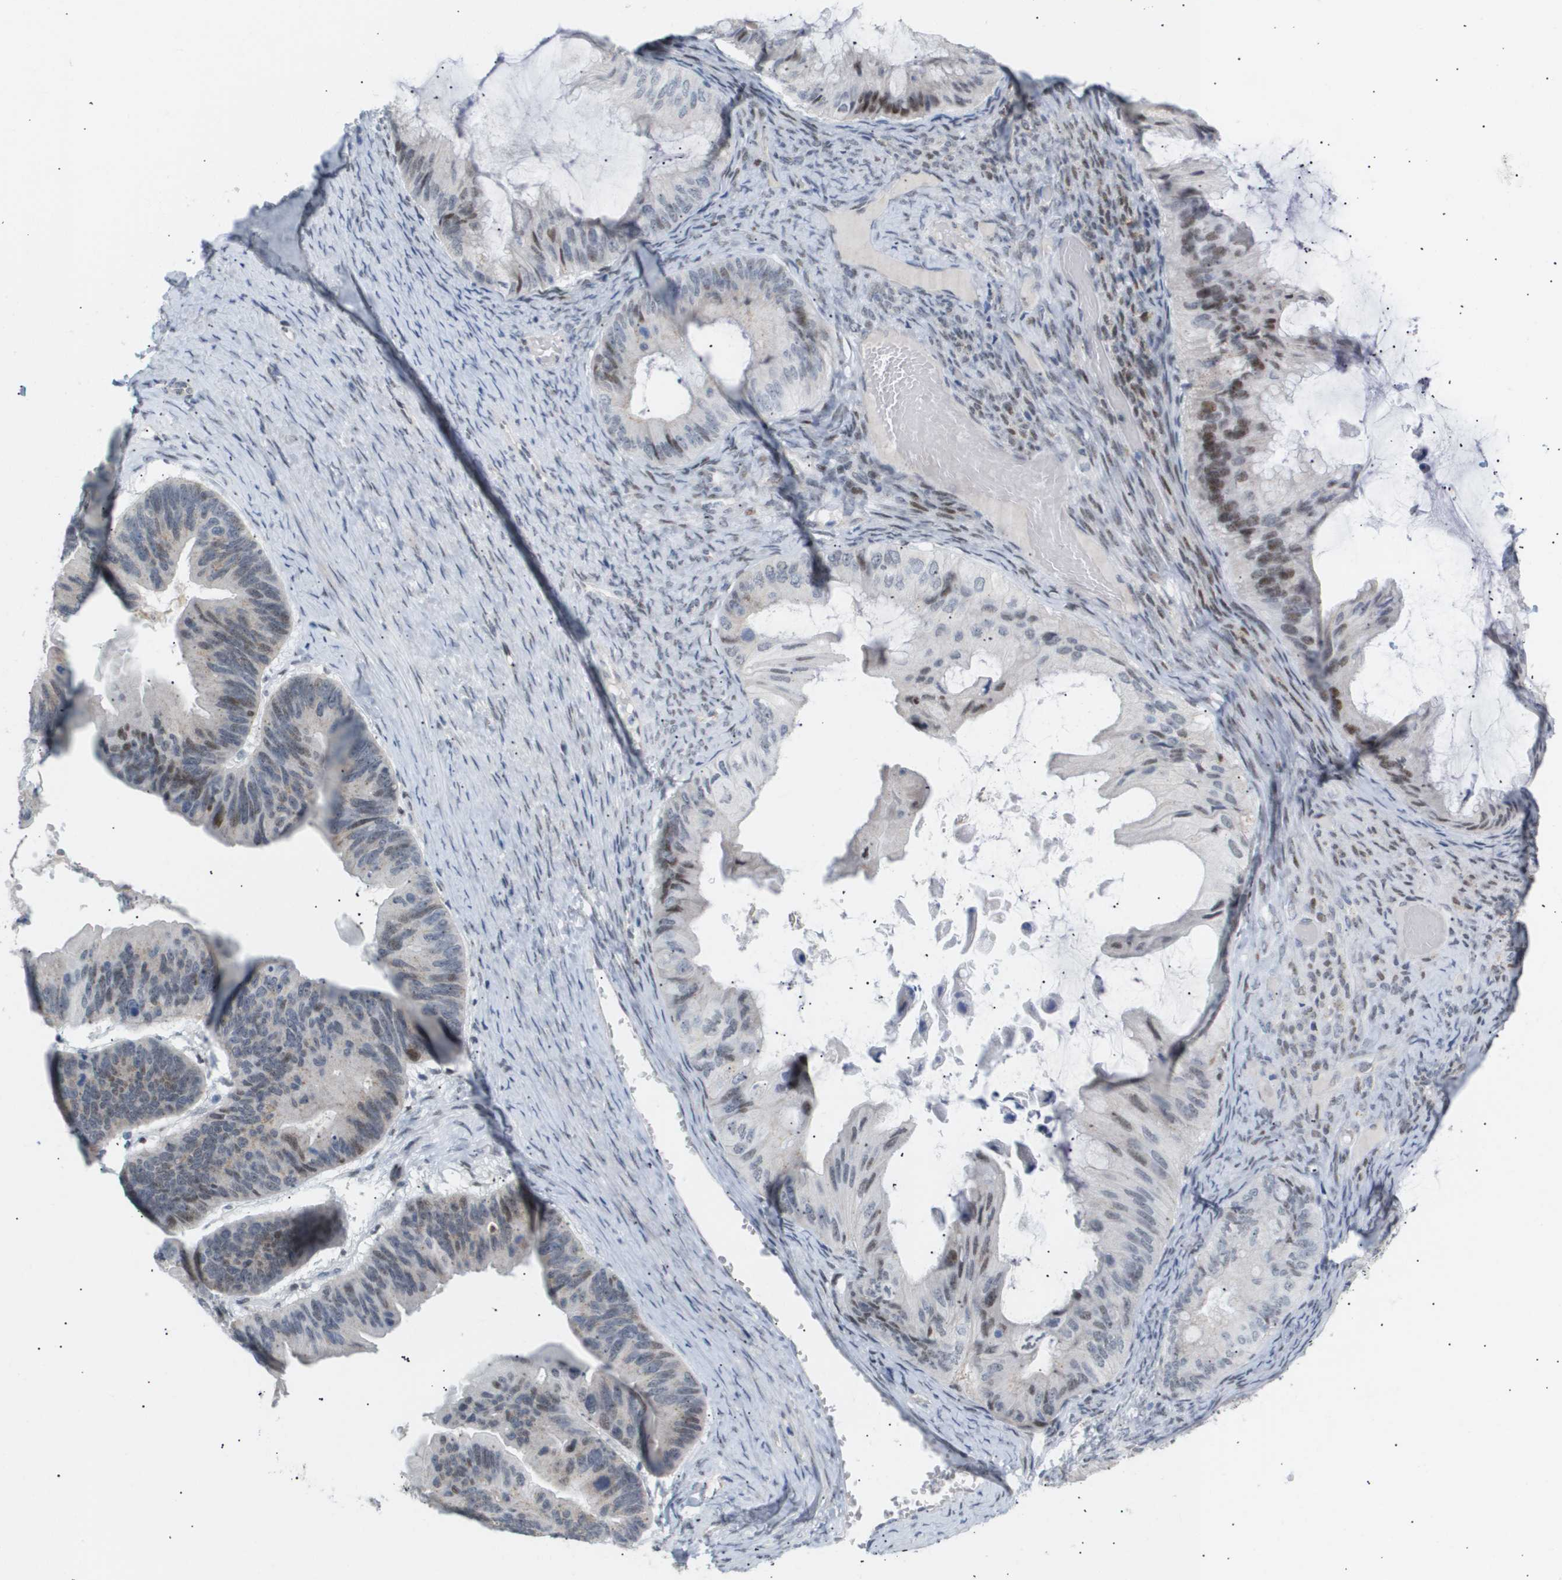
{"staining": {"intensity": "moderate", "quantity": "<25%", "location": "nuclear"}, "tissue": "ovarian cancer", "cell_type": "Tumor cells", "image_type": "cancer", "snomed": [{"axis": "morphology", "description": "Cystadenocarcinoma, mucinous, NOS"}, {"axis": "topography", "description": "Ovary"}], "caption": "Immunohistochemical staining of human mucinous cystadenocarcinoma (ovarian) shows moderate nuclear protein positivity in about <25% of tumor cells. (DAB = brown stain, brightfield microscopy at high magnification).", "gene": "PPARD", "patient": {"sex": "female", "age": 61}}